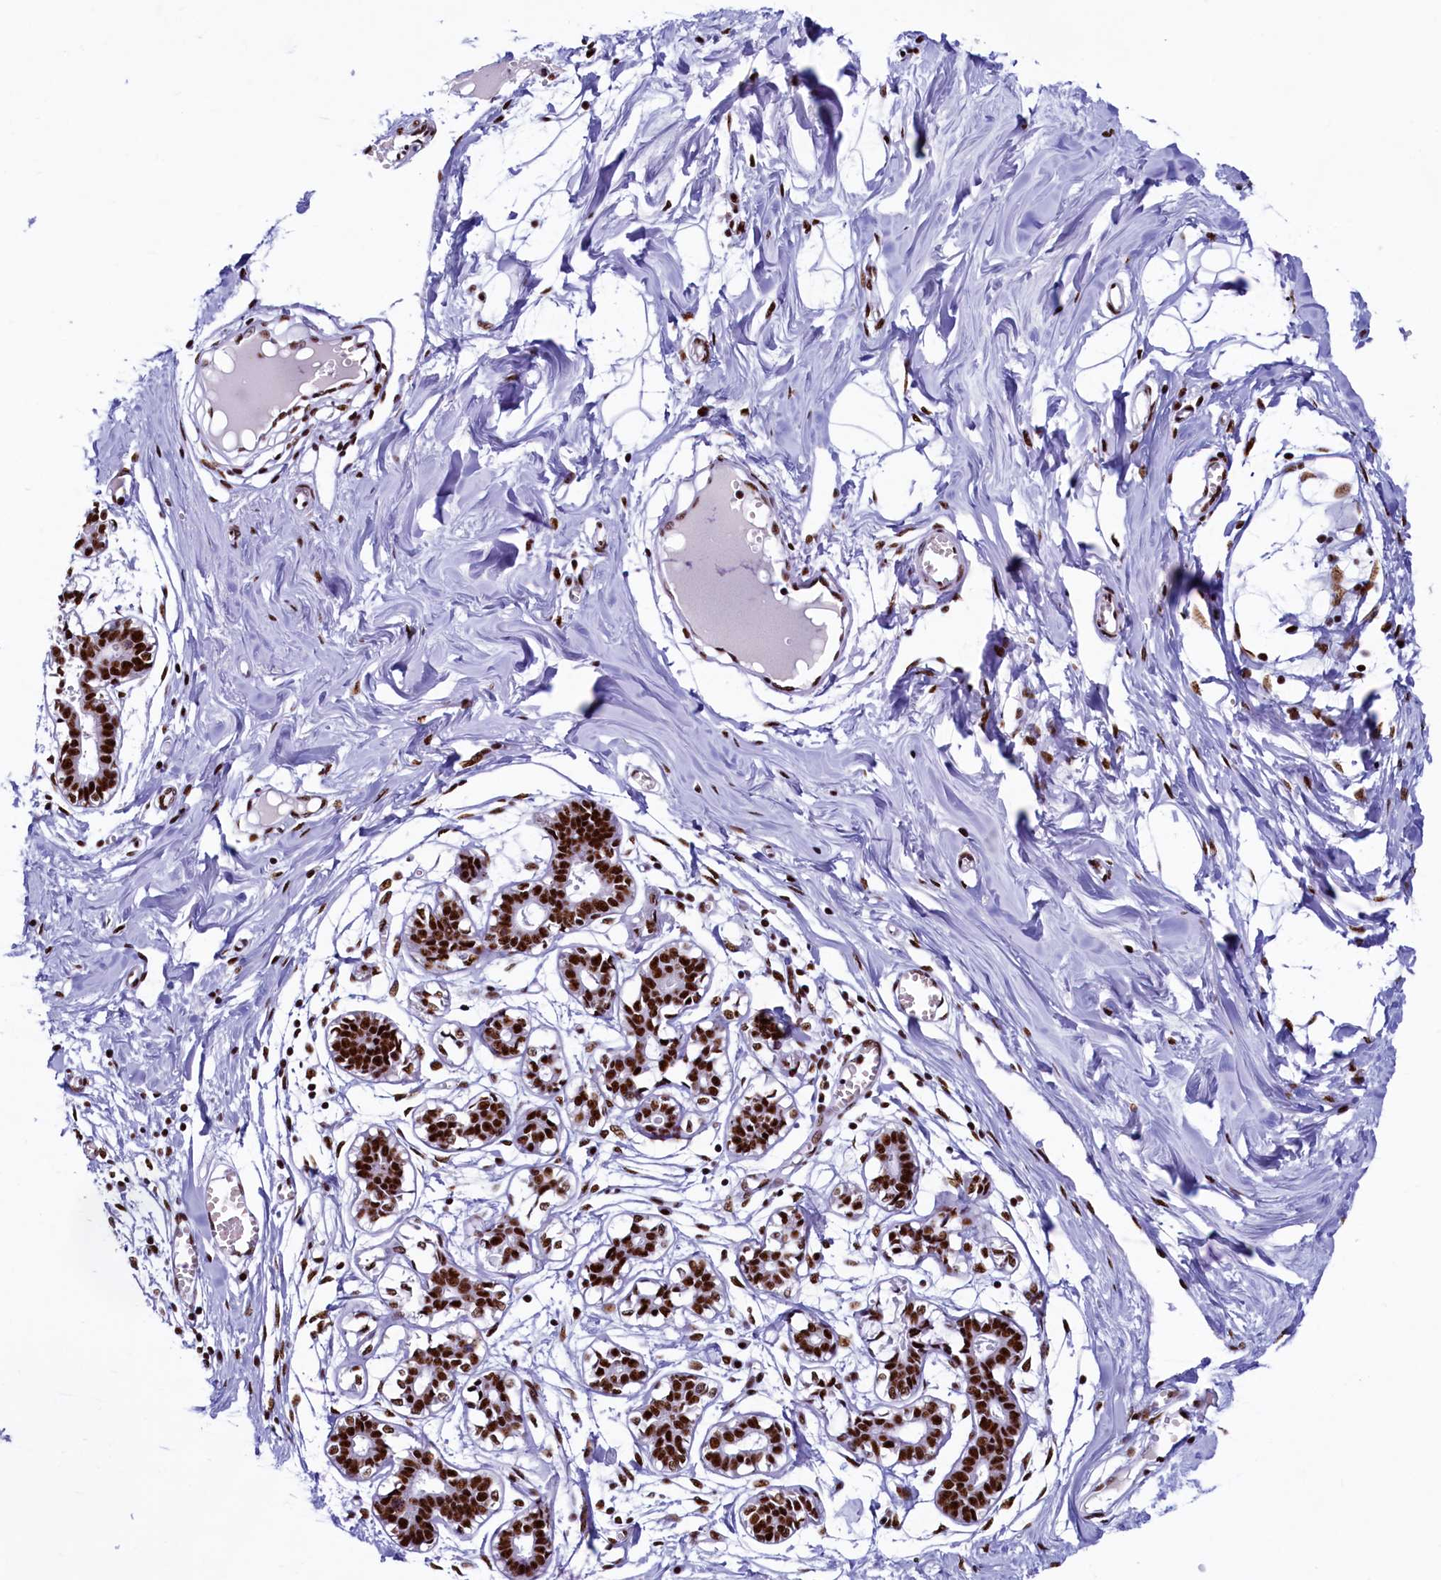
{"staining": {"intensity": "moderate", "quantity": ">75%", "location": "nuclear"}, "tissue": "breast", "cell_type": "Adipocytes", "image_type": "normal", "snomed": [{"axis": "morphology", "description": "Normal tissue, NOS"}, {"axis": "topography", "description": "Breast"}], "caption": "Immunohistochemistry staining of benign breast, which displays medium levels of moderate nuclear positivity in approximately >75% of adipocytes indicating moderate nuclear protein expression. The staining was performed using DAB (3,3'-diaminobenzidine) (brown) for protein detection and nuclei were counterstained in hematoxylin (blue).", "gene": "SRRM2", "patient": {"sex": "female", "age": 27}}